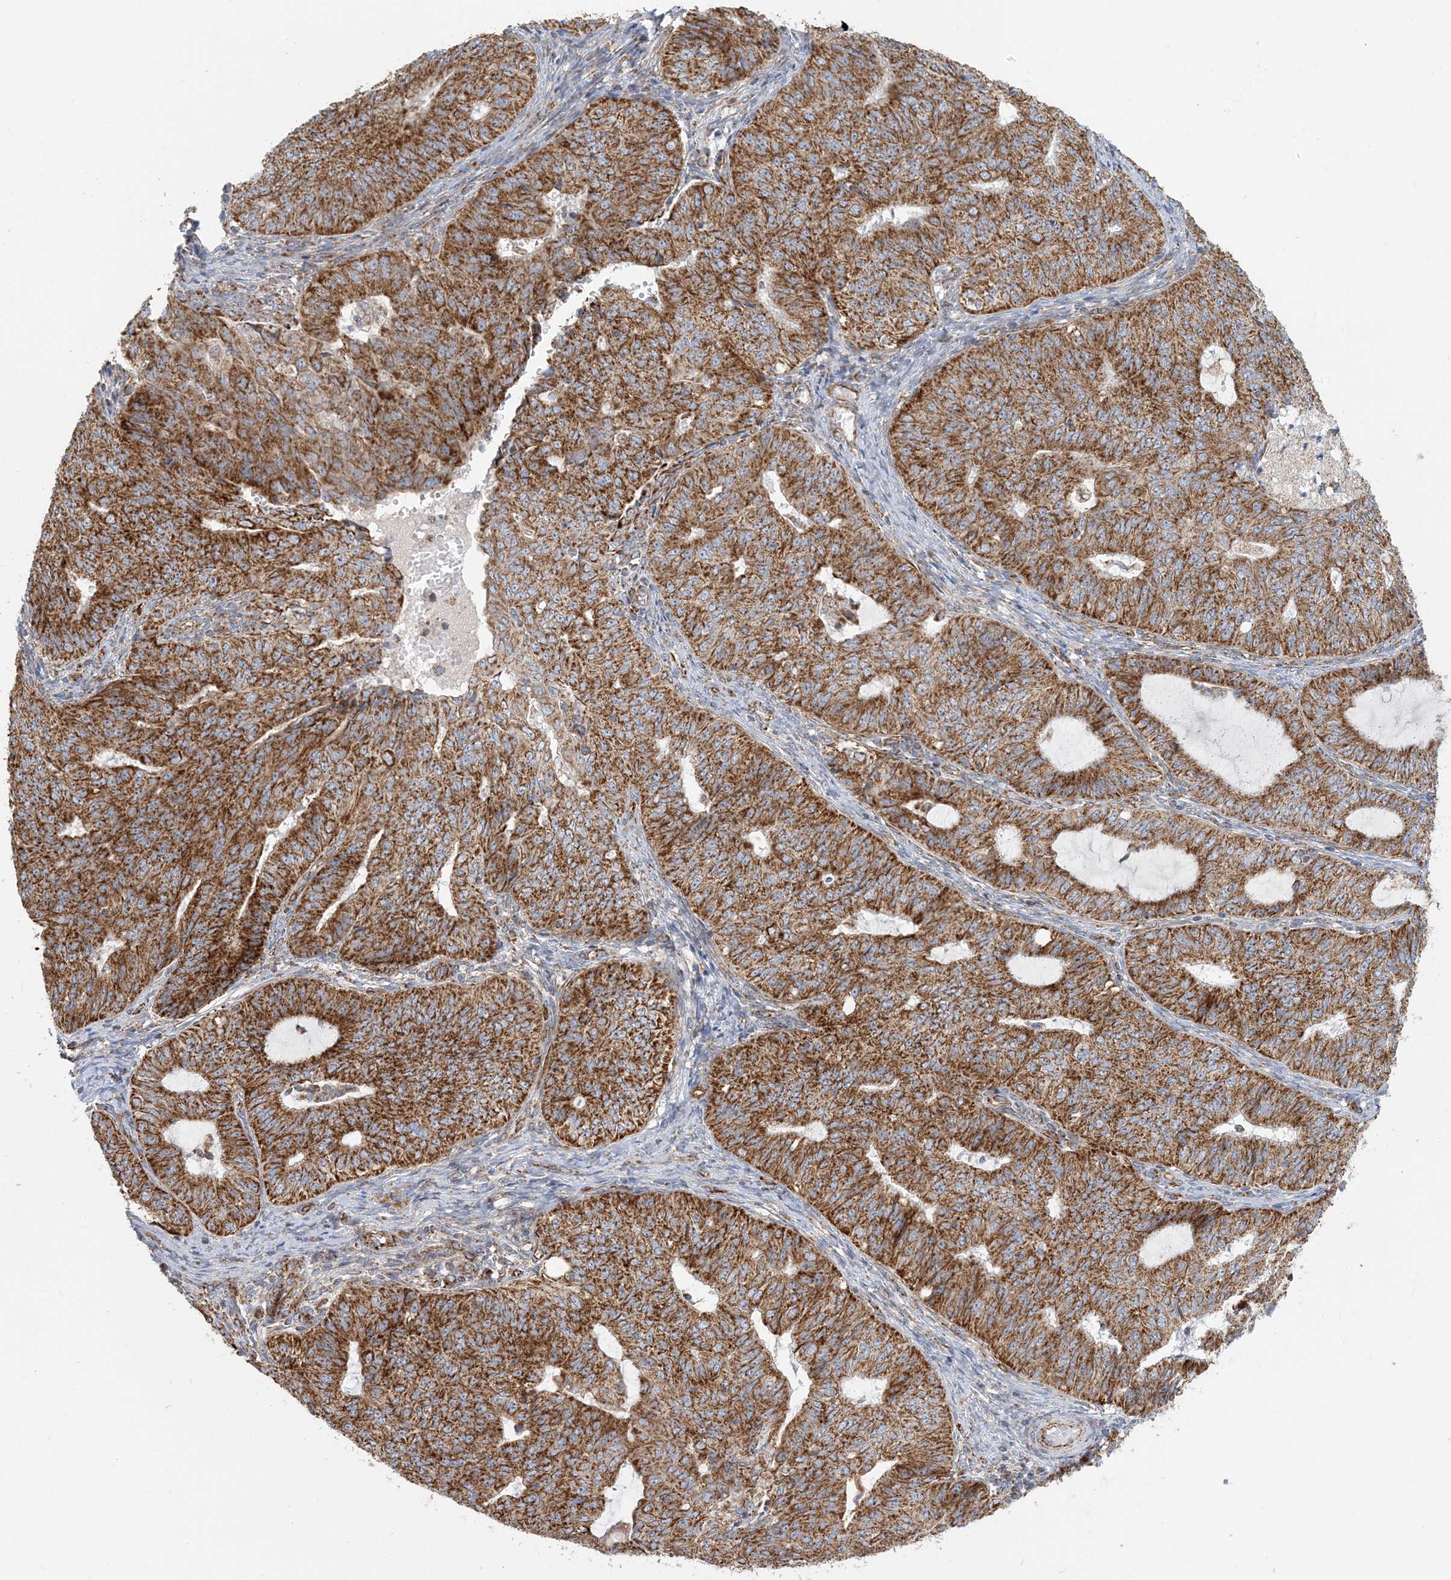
{"staining": {"intensity": "strong", "quantity": ">75%", "location": "cytoplasmic/membranous"}, "tissue": "endometrial cancer", "cell_type": "Tumor cells", "image_type": "cancer", "snomed": [{"axis": "morphology", "description": "Adenocarcinoma, NOS"}, {"axis": "topography", "description": "Endometrium"}], "caption": "The photomicrograph displays staining of endometrial adenocarcinoma, revealing strong cytoplasmic/membranous protein staining (brown color) within tumor cells.", "gene": "COA3", "patient": {"sex": "female", "age": 32}}